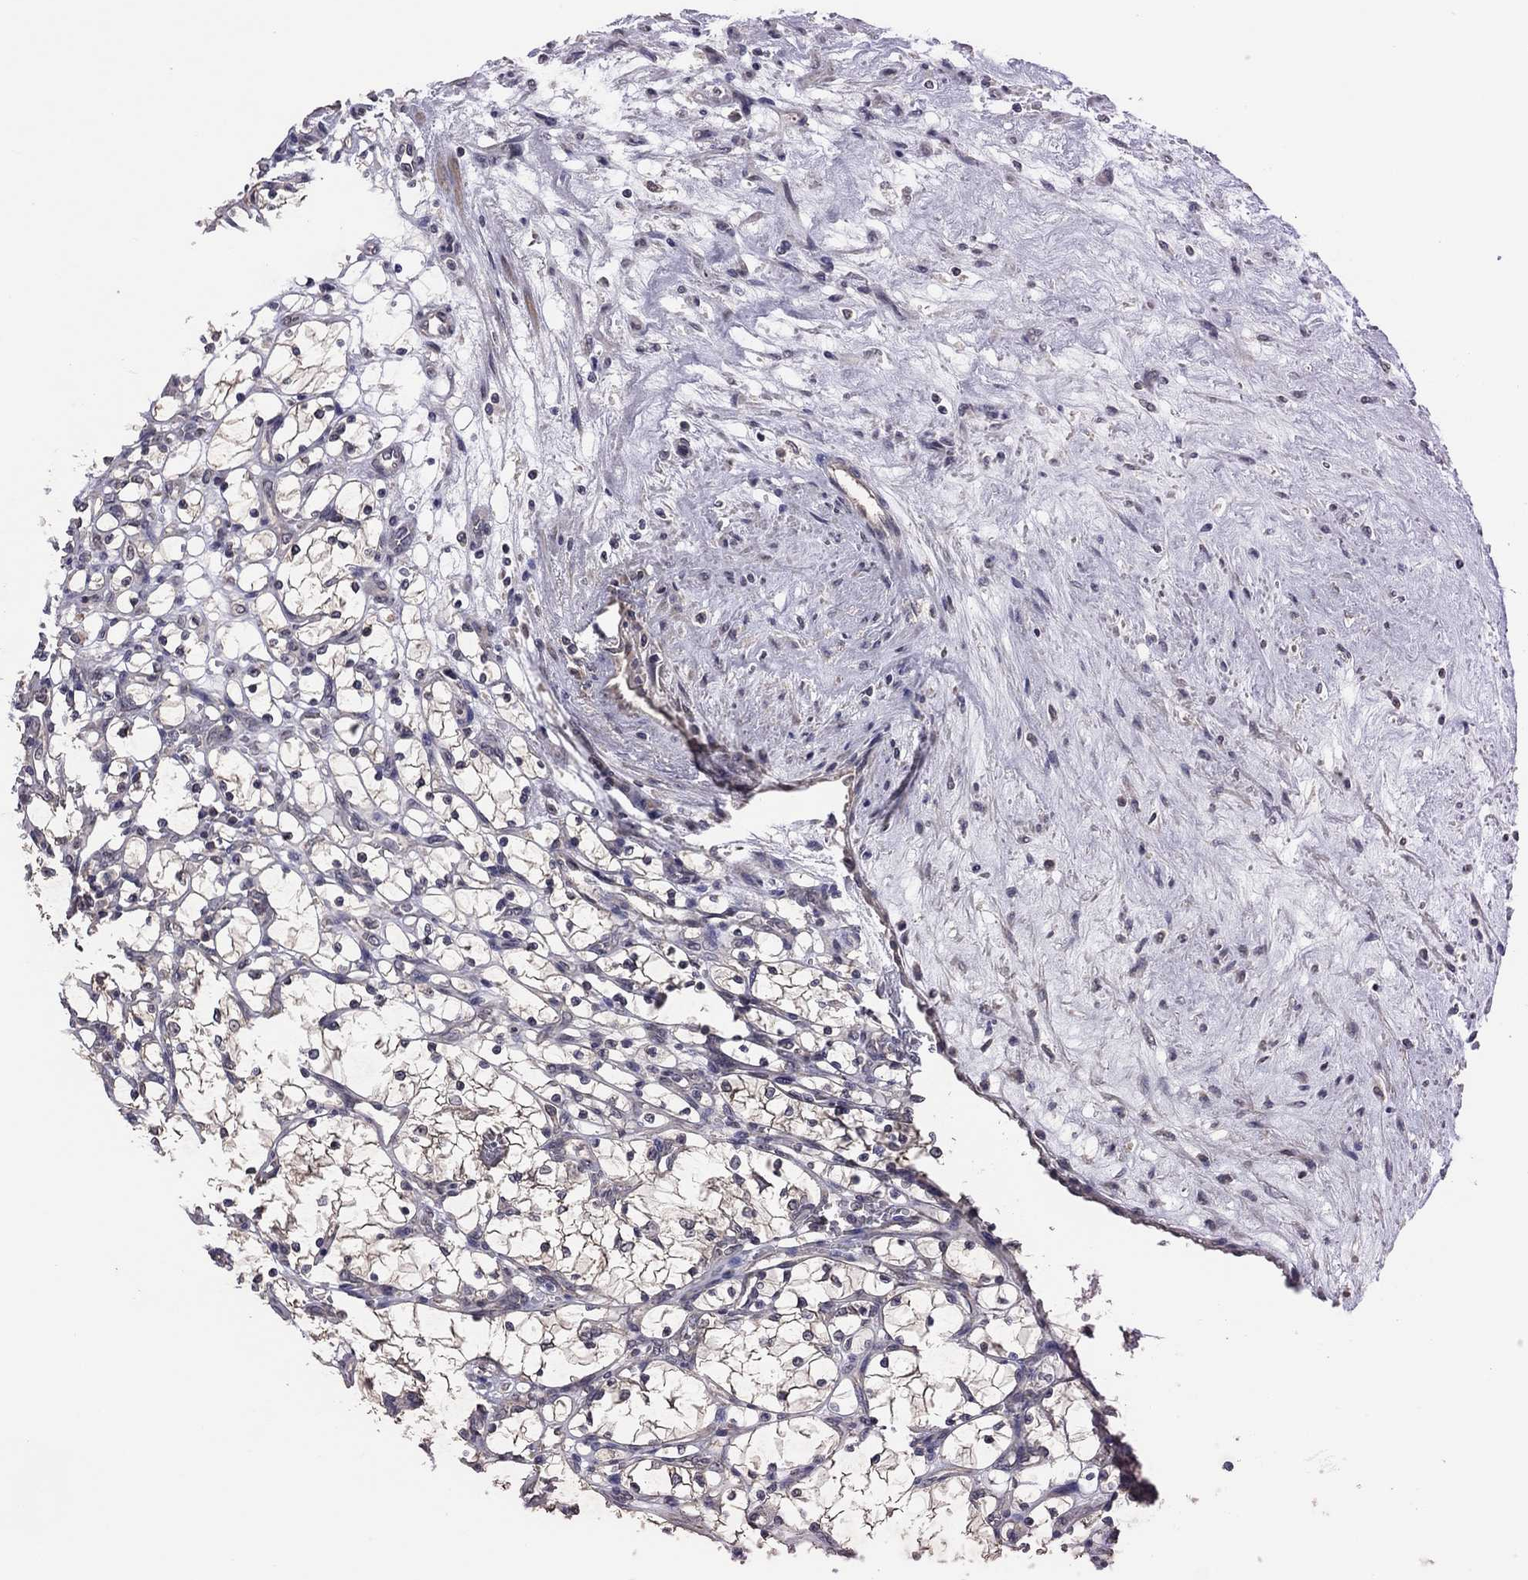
{"staining": {"intensity": "moderate", "quantity": "25%-75%", "location": "cytoplasmic/membranous"}, "tissue": "renal cancer", "cell_type": "Tumor cells", "image_type": "cancer", "snomed": [{"axis": "morphology", "description": "Adenocarcinoma, NOS"}, {"axis": "topography", "description": "Kidney"}], "caption": "The immunohistochemical stain highlights moderate cytoplasmic/membranous staining in tumor cells of adenocarcinoma (renal) tissue.", "gene": "TSNARE1", "patient": {"sex": "female", "age": 69}}